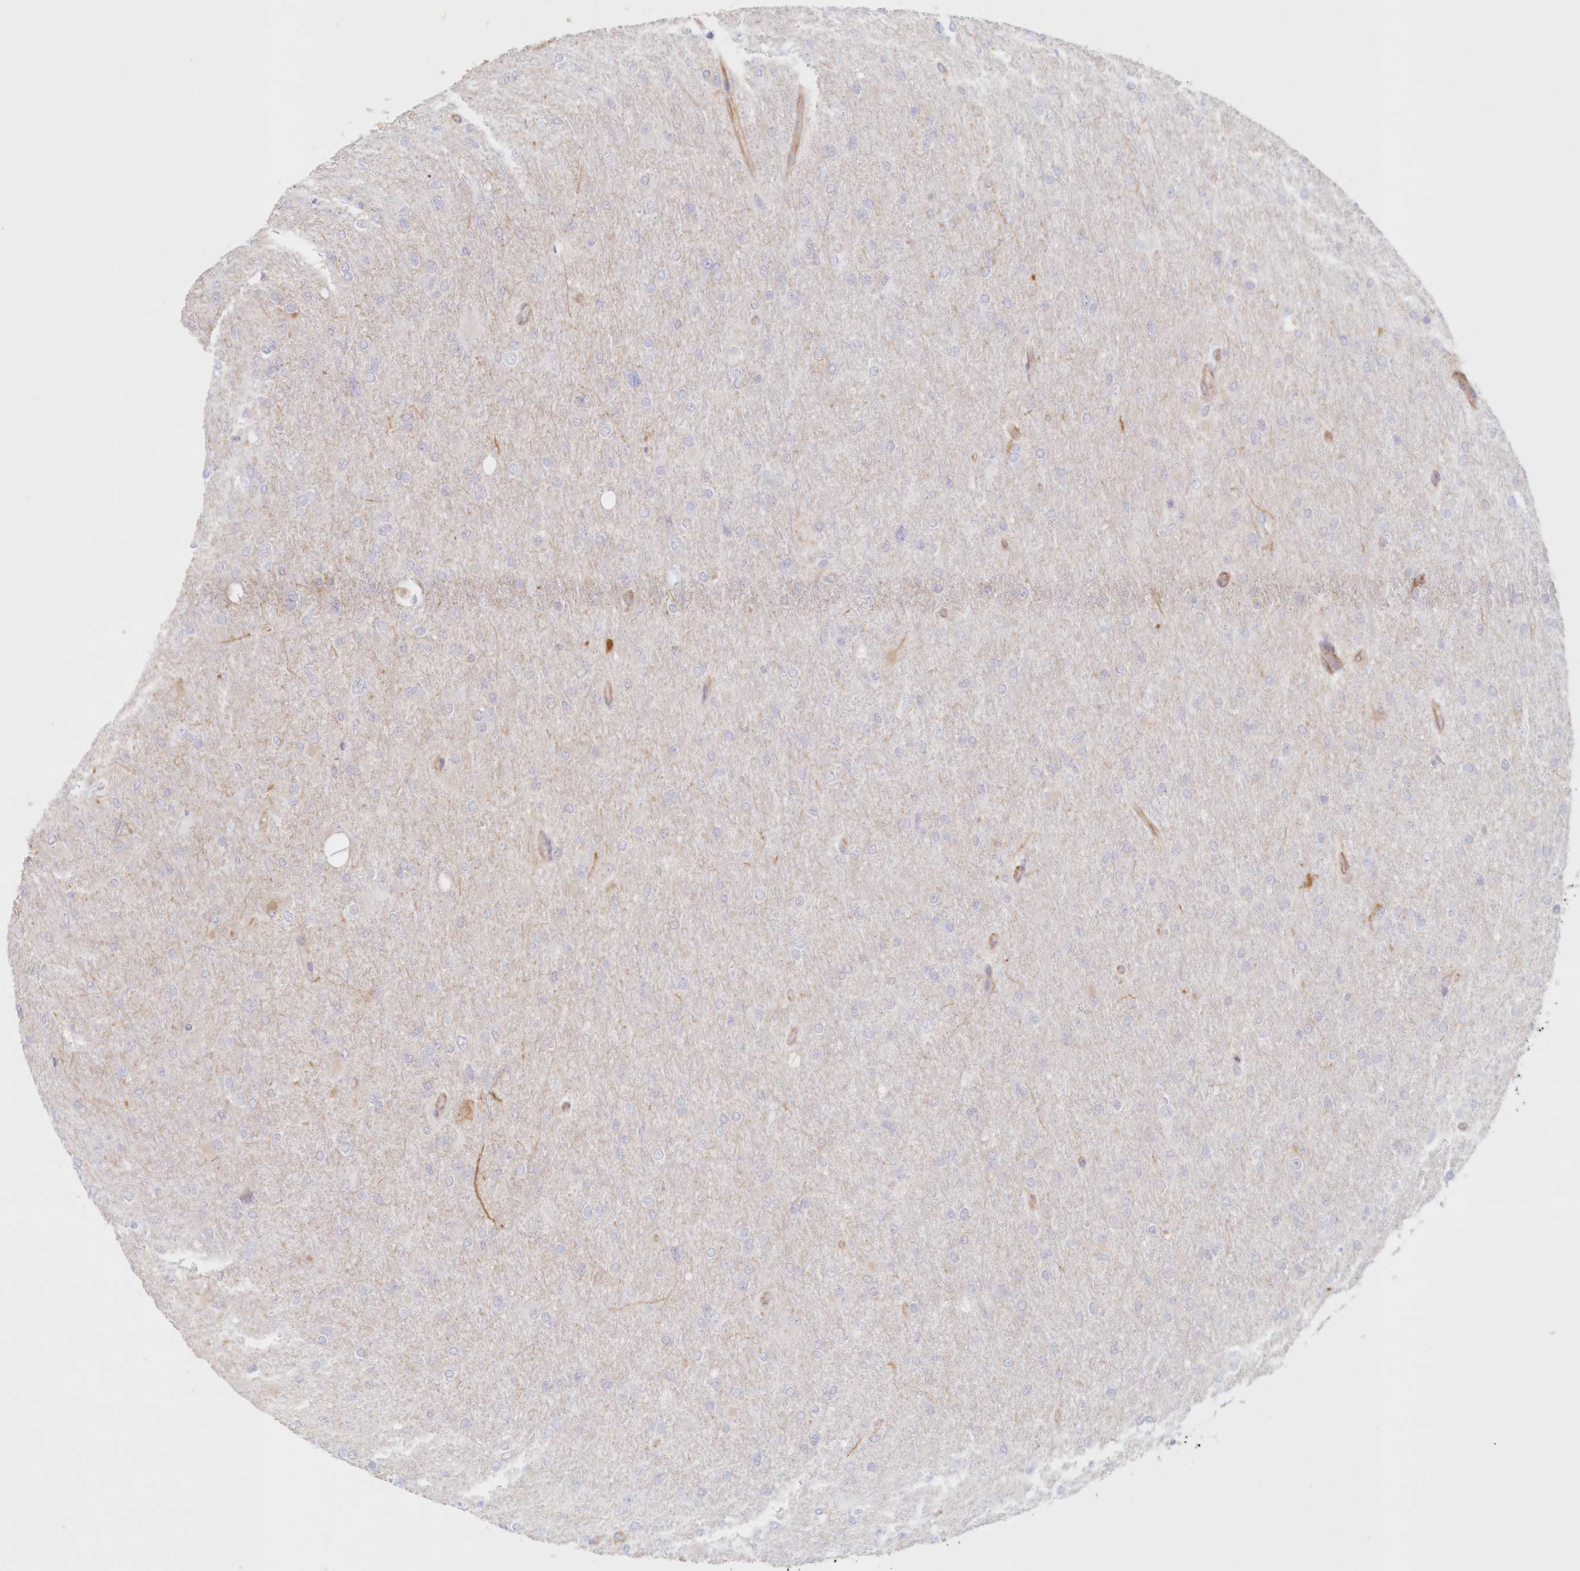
{"staining": {"intensity": "negative", "quantity": "none", "location": "none"}, "tissue": "glioma", "cell_type": "Tumor cells", "image_type": "cancer", "snomed": [{"axis": "morphology", "description": "Glioma, malignant, High grade"}, {"axis": "topography", "description": "Cerebral cortex"}], "caption": "Tumor cells show no significant protein positivity in glioma. Nuclei are stained in blue.", "gene": "DMRTB1", "patient": {"sex": "female", "age": 36}}